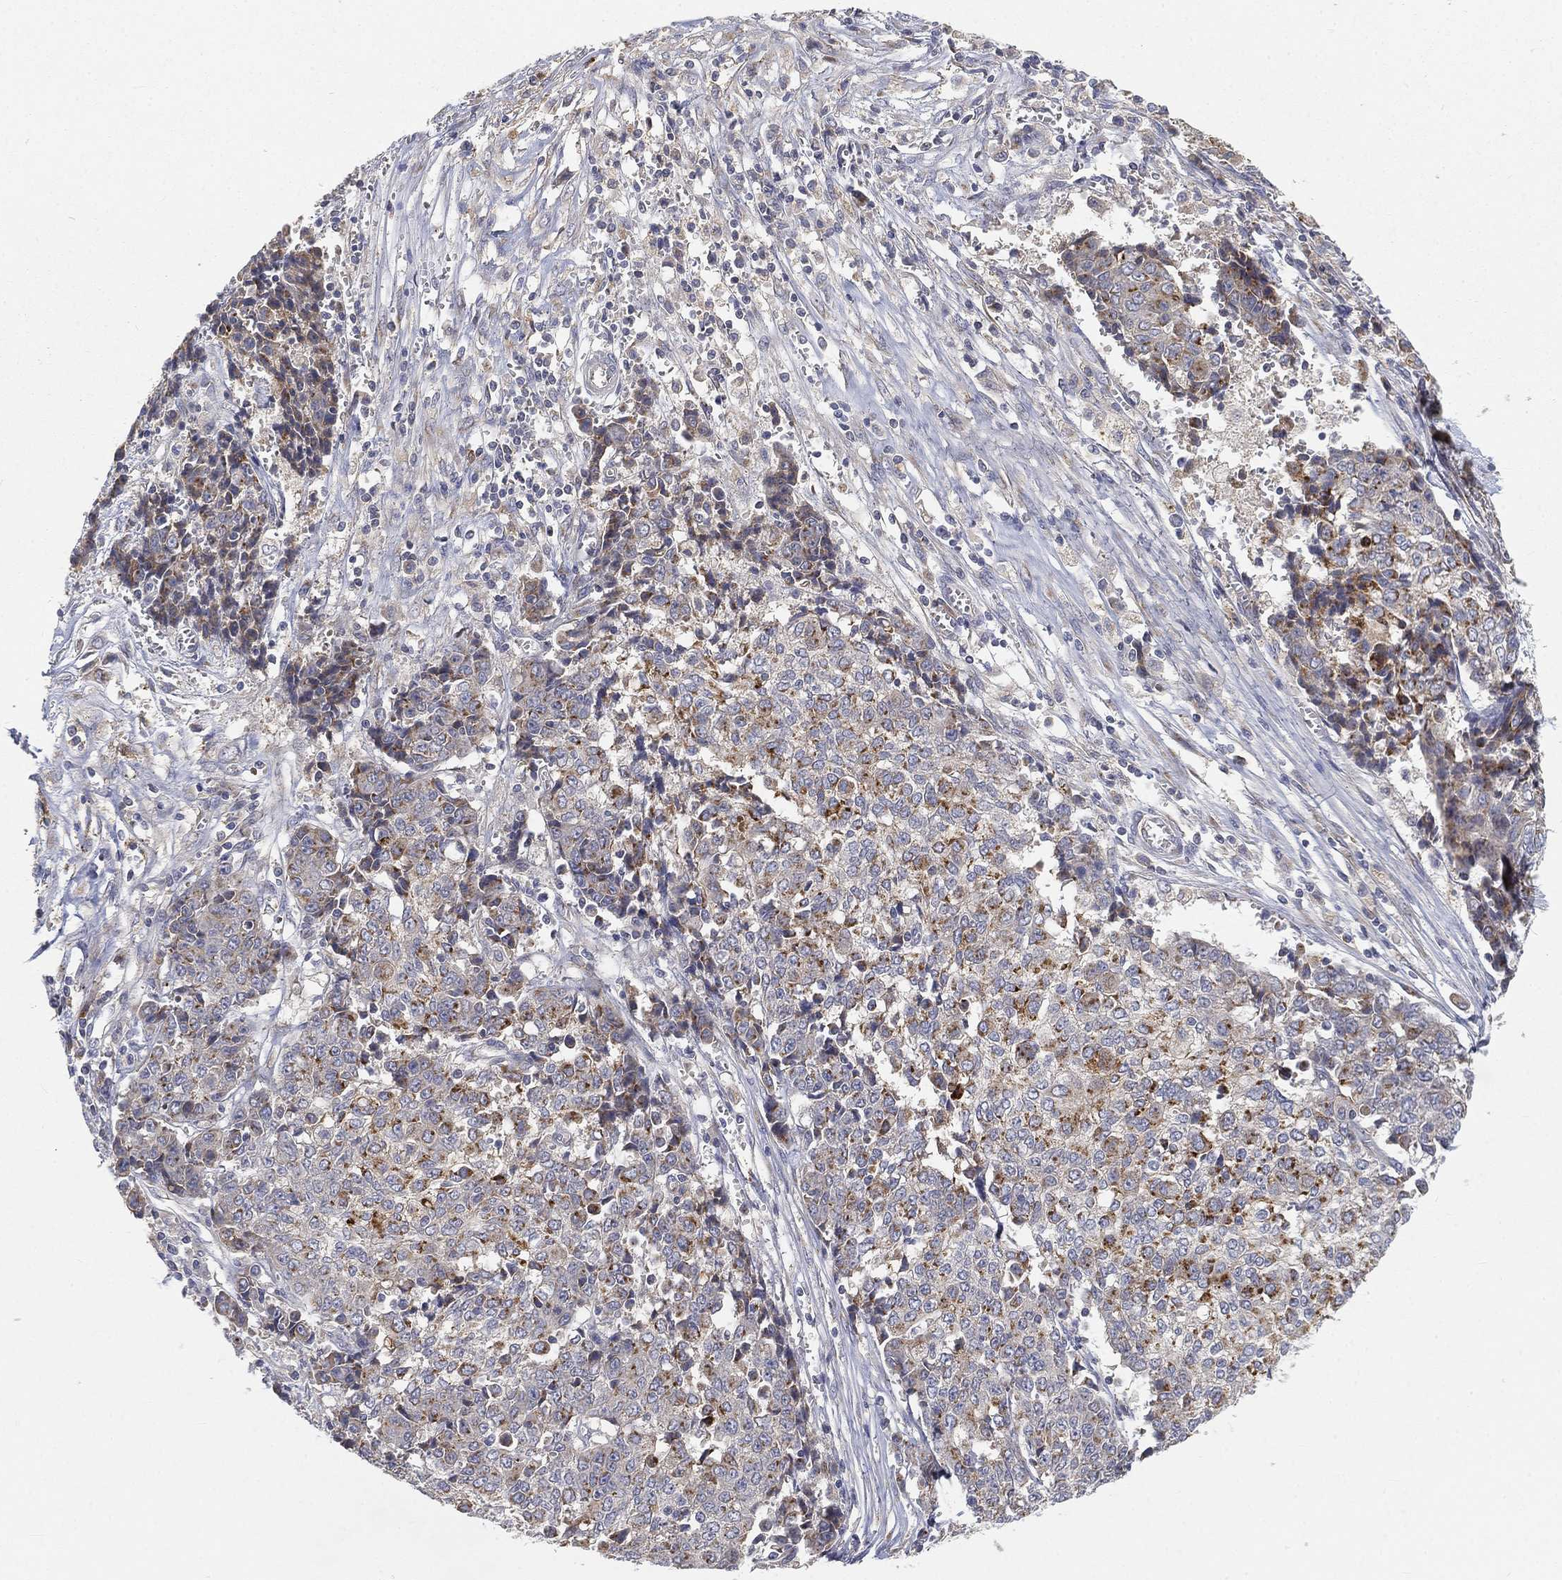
{"staining": {"intensity": "strong", "quantity": "<25%", "location": "cytoplasmic/membranous"}, "tissue": "ovarian cancer", "cell_type": "Tumor cells", "image_type": "cancer", "snomed": [{"axis": "morphology", "description": "Carcinoma, endometroid"}, {"axis": "topography", "description": "Ovary"}], "caption": "A photomicrograph showing strong cytoplasmic/membranous expression in approximately <25% of tumor cells in ovarian cancer, as visualized by brown immunohistochemical staining.", "gene": "CTSL", "patient": {"sex": "female", "age": 42}}